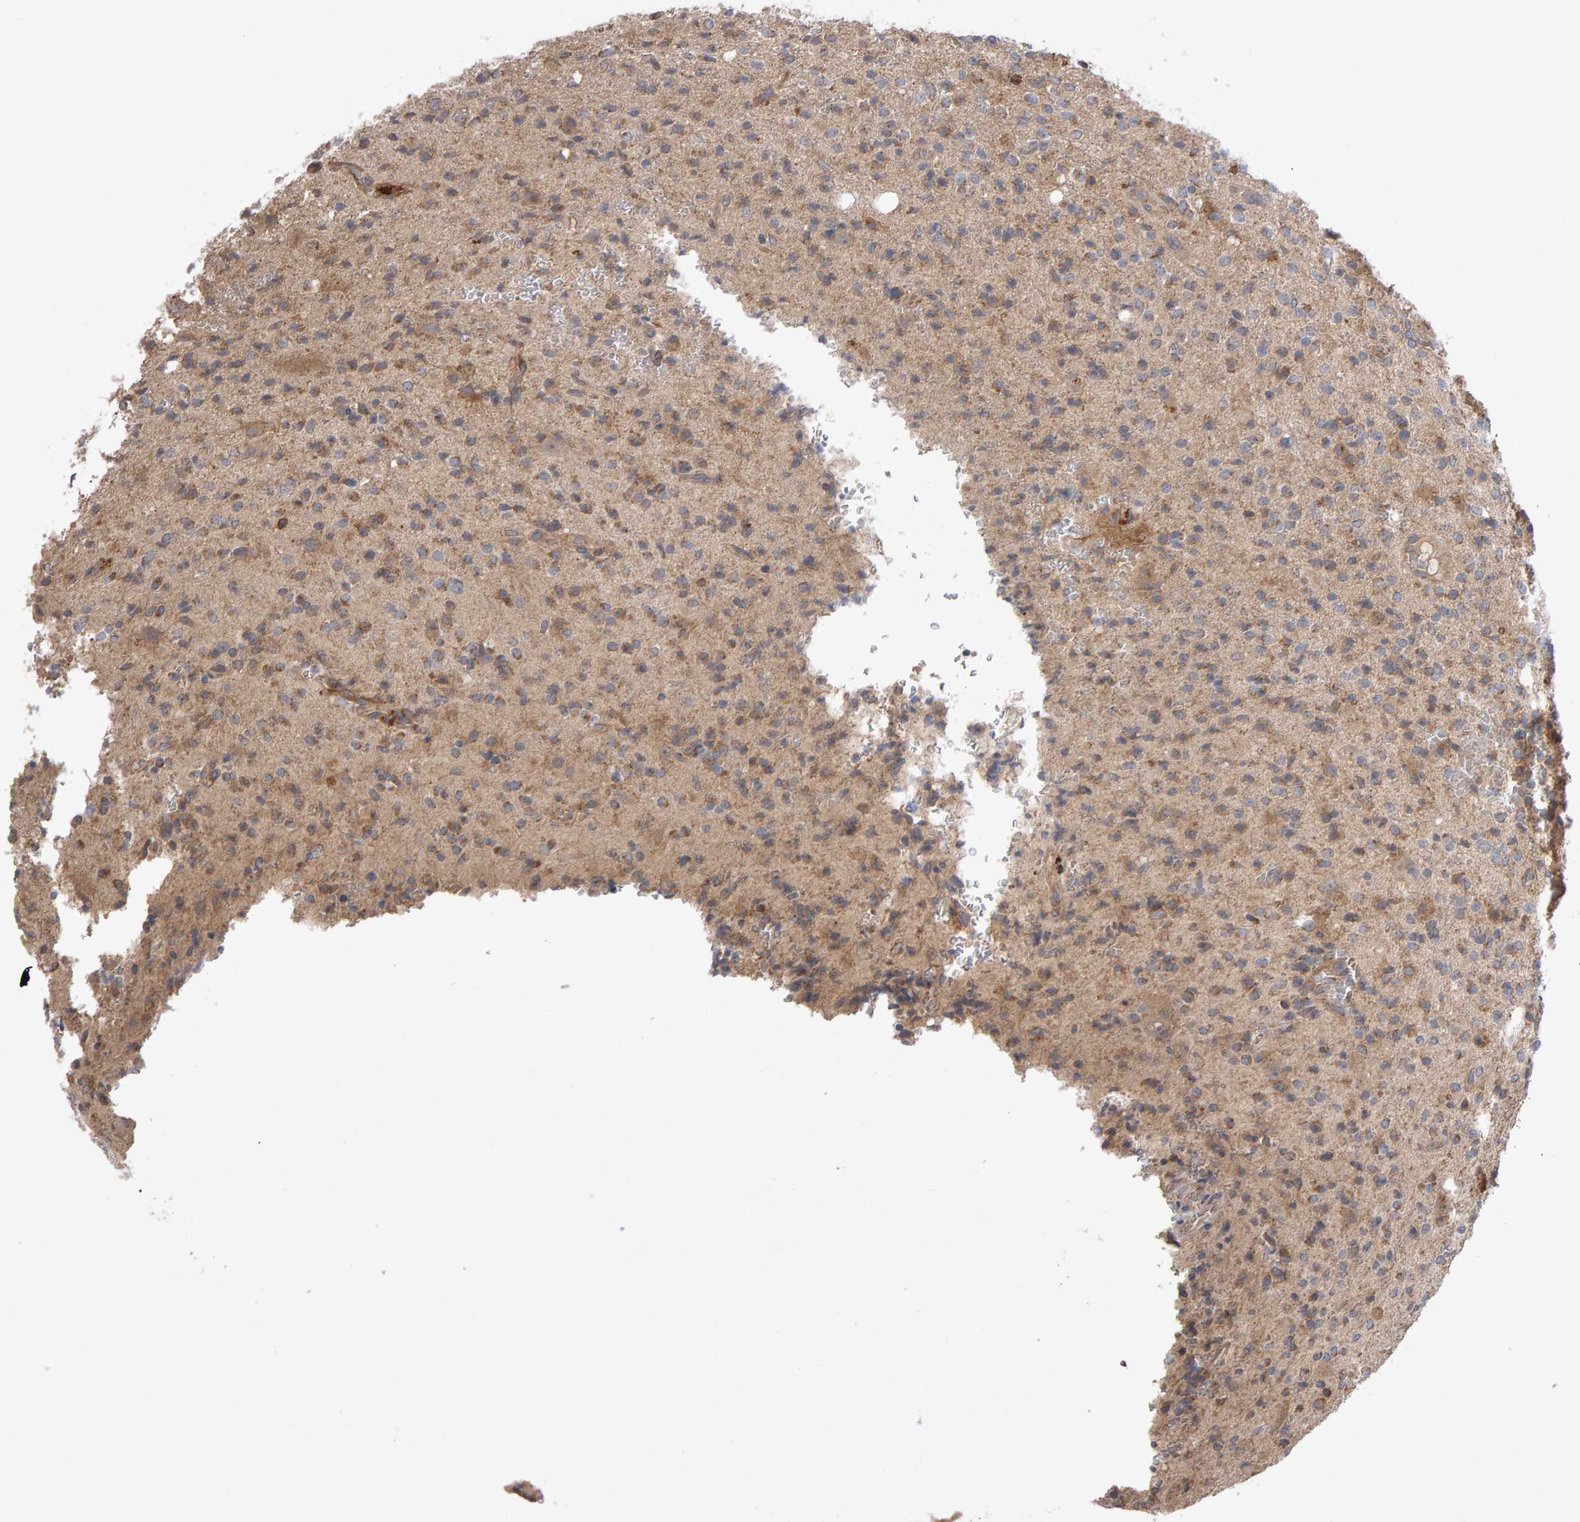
{"staining": {"intensity": "weak", "quantity": ">75%", "location": "cytoplasmic/membranous"}, "tissue": "glioma", "cell_type": "Tumor cells", "image_type": "cancer", "snomed": [{"axis": "morphology", "description": "Glioma, malignant, High grade"}, {"axis": "topography", "description": "Brain"}], "caption": "Brown immunohistochemical staining in malignant high-grade glioma shows weak cytoplasmic/membranous positivity in approximately >75% of tumor cells.", "gene": "PGS1", "patient": {"sex": "male", "age": 34}}